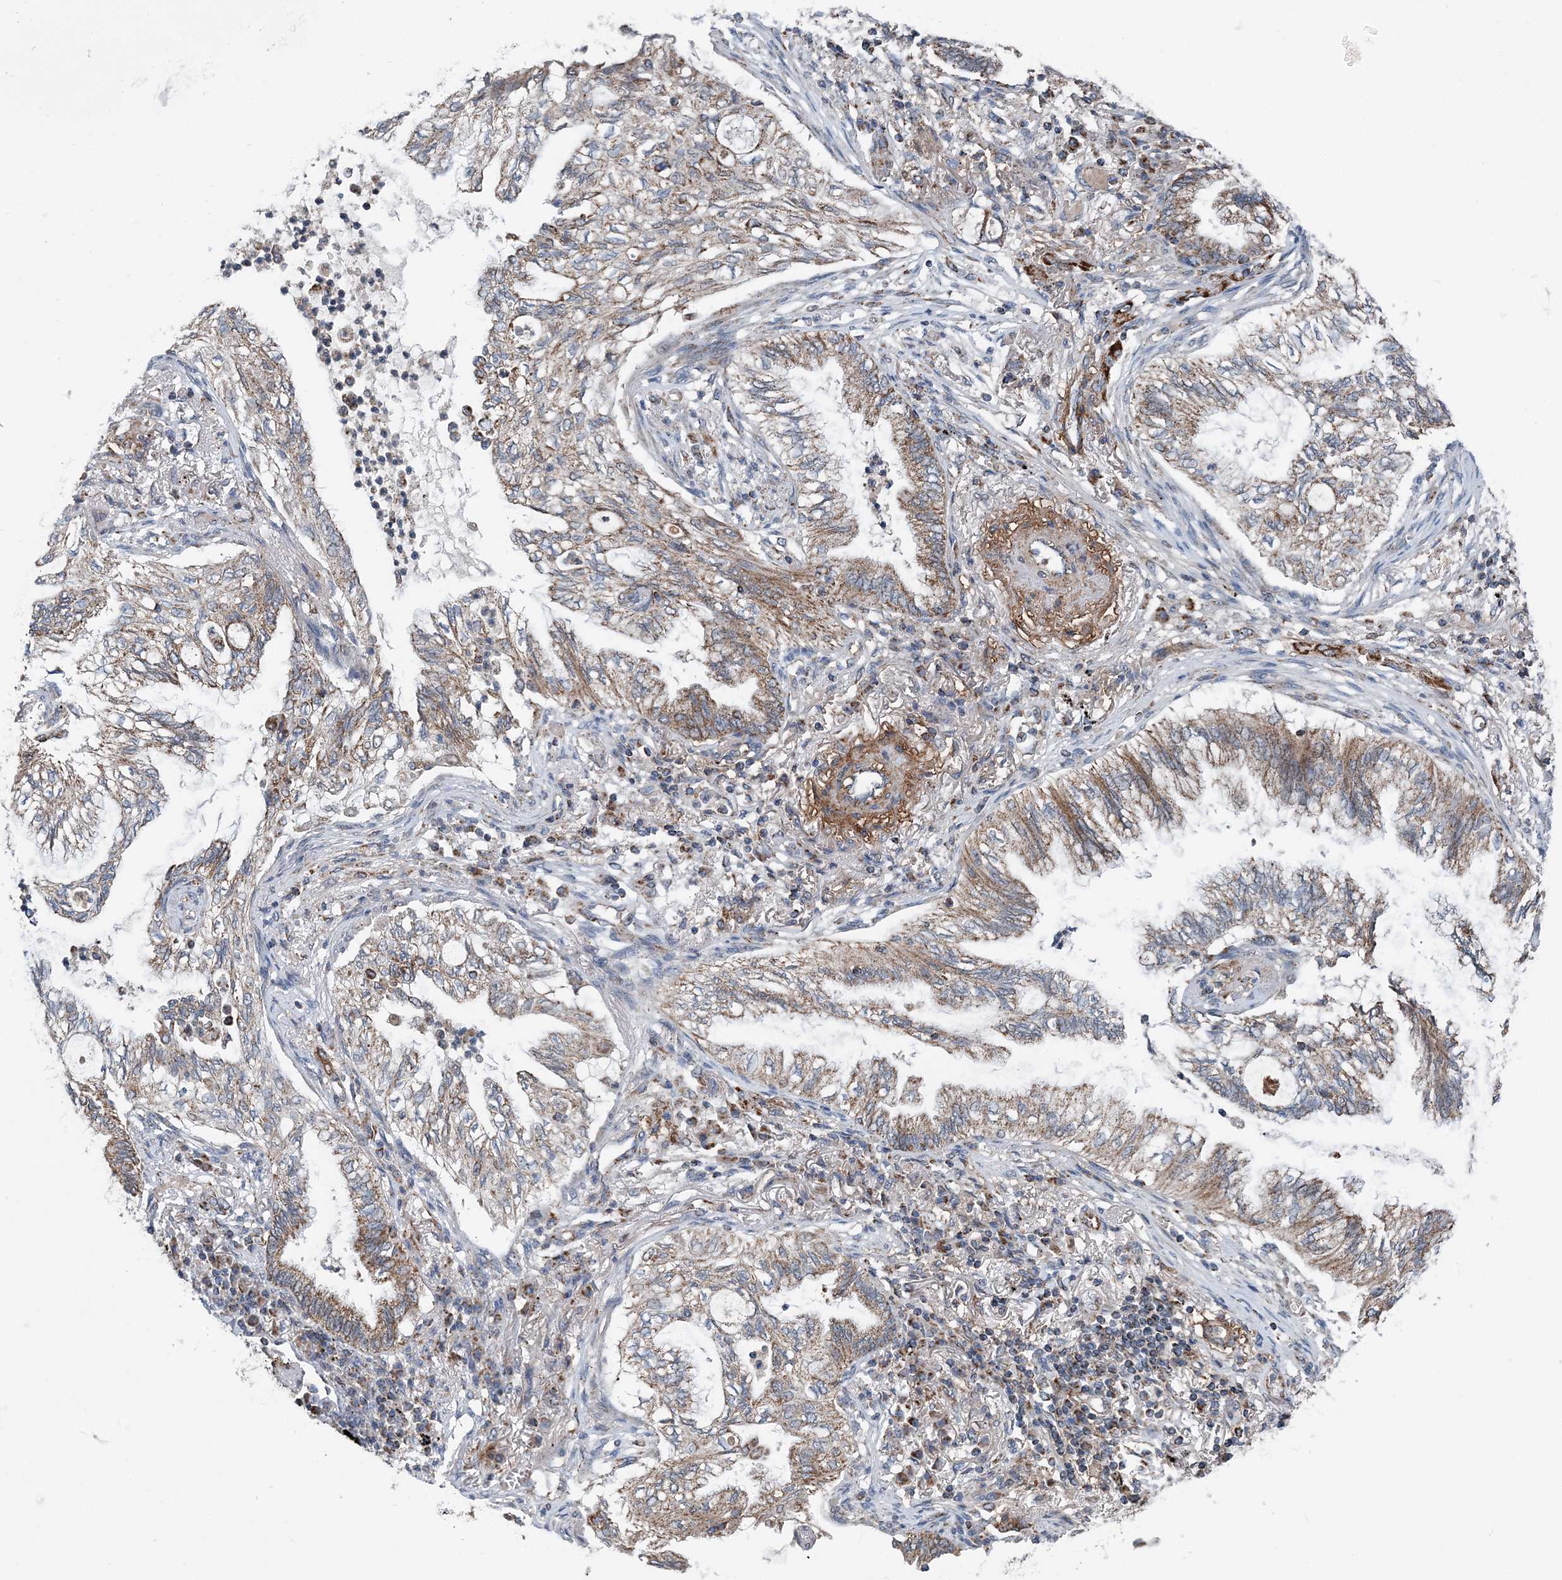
{"staining": {"intensity": "moderate", "quantity": ">75%", "location": "cytoplasmic/membranous"}, "tissue": "lung cancer", "cell_type": "Tumor cells", "image_type": "cancer", "snomed": [{"axis": "morphology", "description": "Normal tissue, NOS"}, {"axis": "morphology", "description": "Adenocarcinoma, NOS"}, {"axis": "topography", "description": "Bronchus"}, {"axis": "topography", "description": "Lung"}], "caption": "IHC (DAB (3,3'-diaminobenzidine)) staining of human adenocarcinoma (lung) shows moderate cytoplasmic/membranous protein positivity in about >75% of tumor cells. The staining is performed using DAB brown chromogen to label protein expression. The nuclei are counter-stained blue using hematoxylin.", "gene": "SPRY2", "patient": {"sex": "female", "age": 70}}